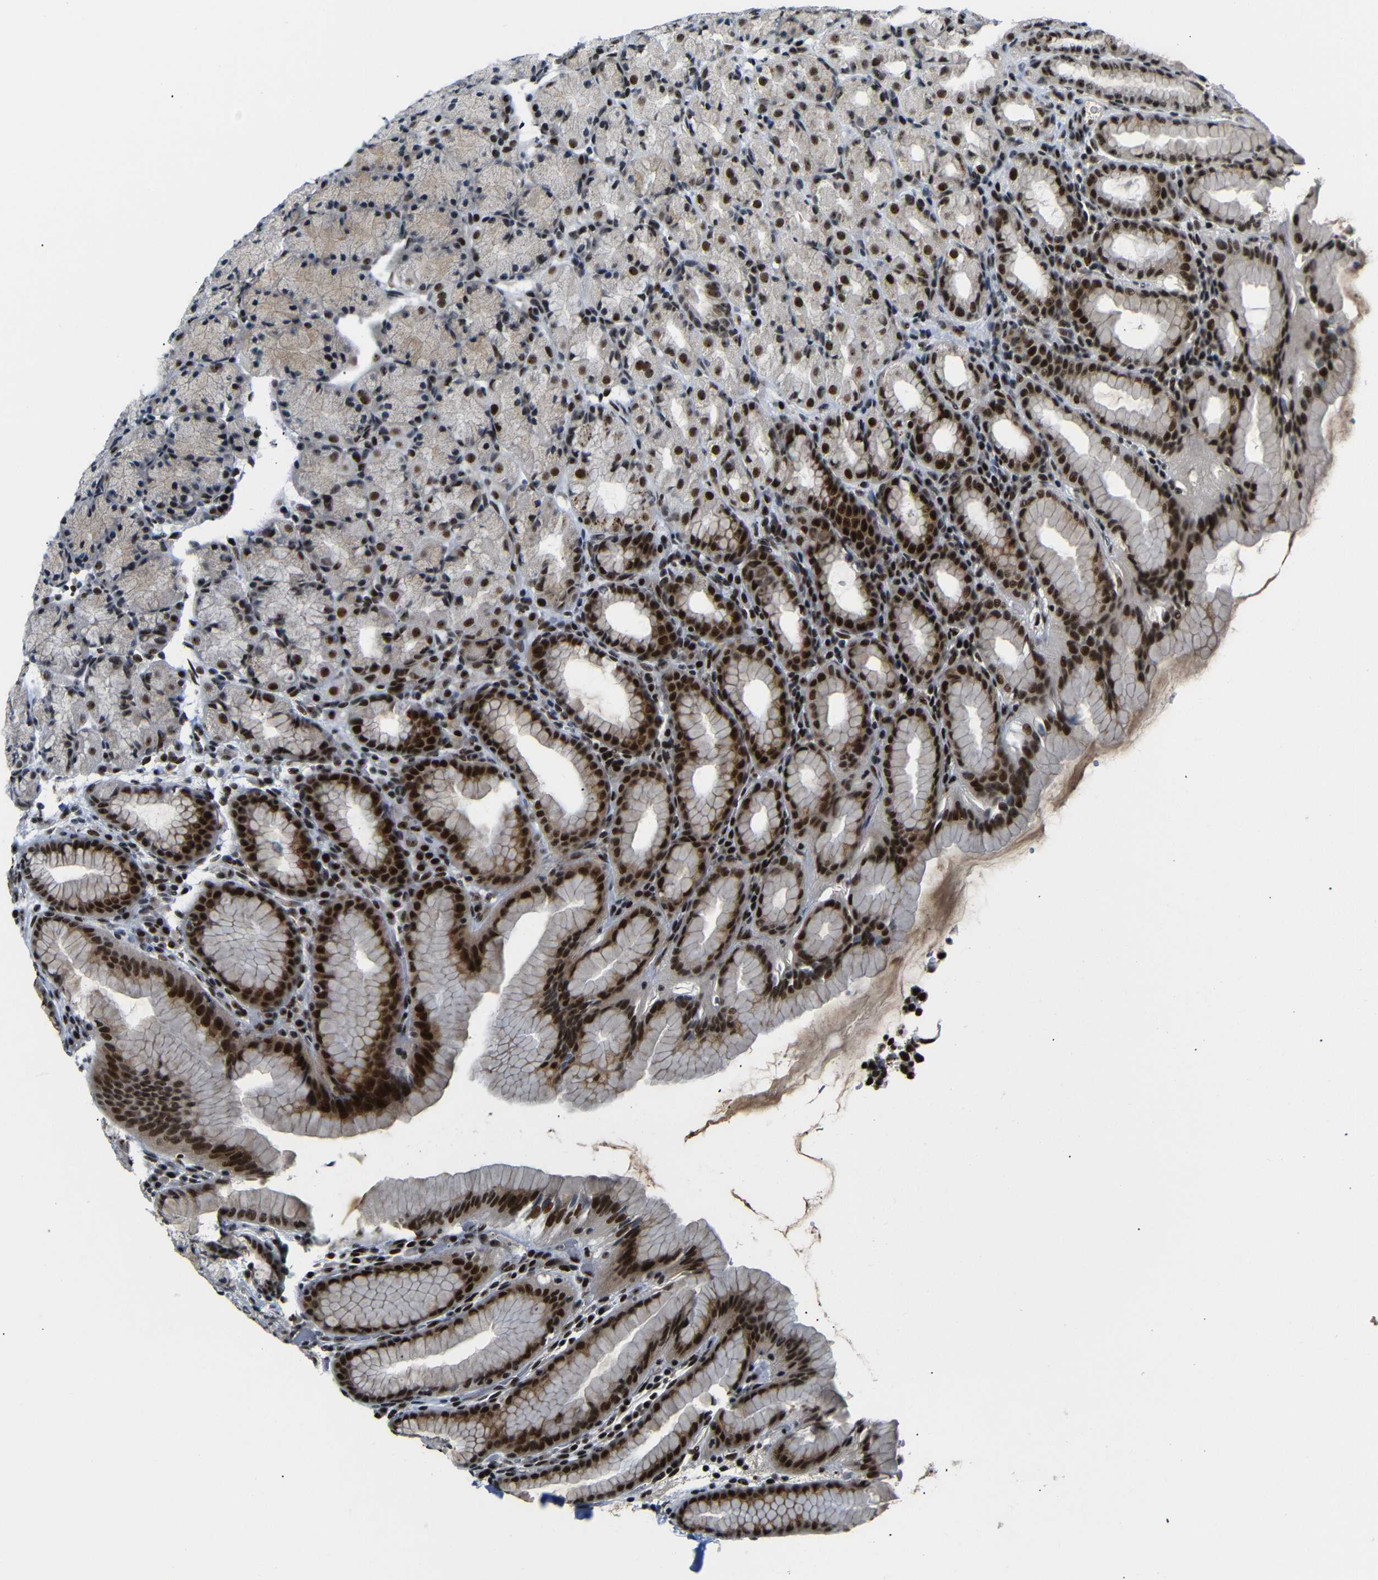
{"staining": {"intensity": "strong", "quantity": "25%-75%", "location": "cytoplasmic/membranous,nuclear"}, "tissue": "stomach", "cell_type": "Glandular cells", "image_type": "normal", "snomed": [{"axis": "morphology", "description": "Normal tissue, NOS"}, {"axis": "topography", "description": "Stomach, upper"}], "caption": "Immunohistochemistry image of unremarkable stomach stained for a protein (brown), which reveals high levels of strong cytoplasmic/membranous,nuclear expression in about 25%-75% of glandular cells.", "gene": "SETDB2", "patient": {"sex": "male", "age": 68}}